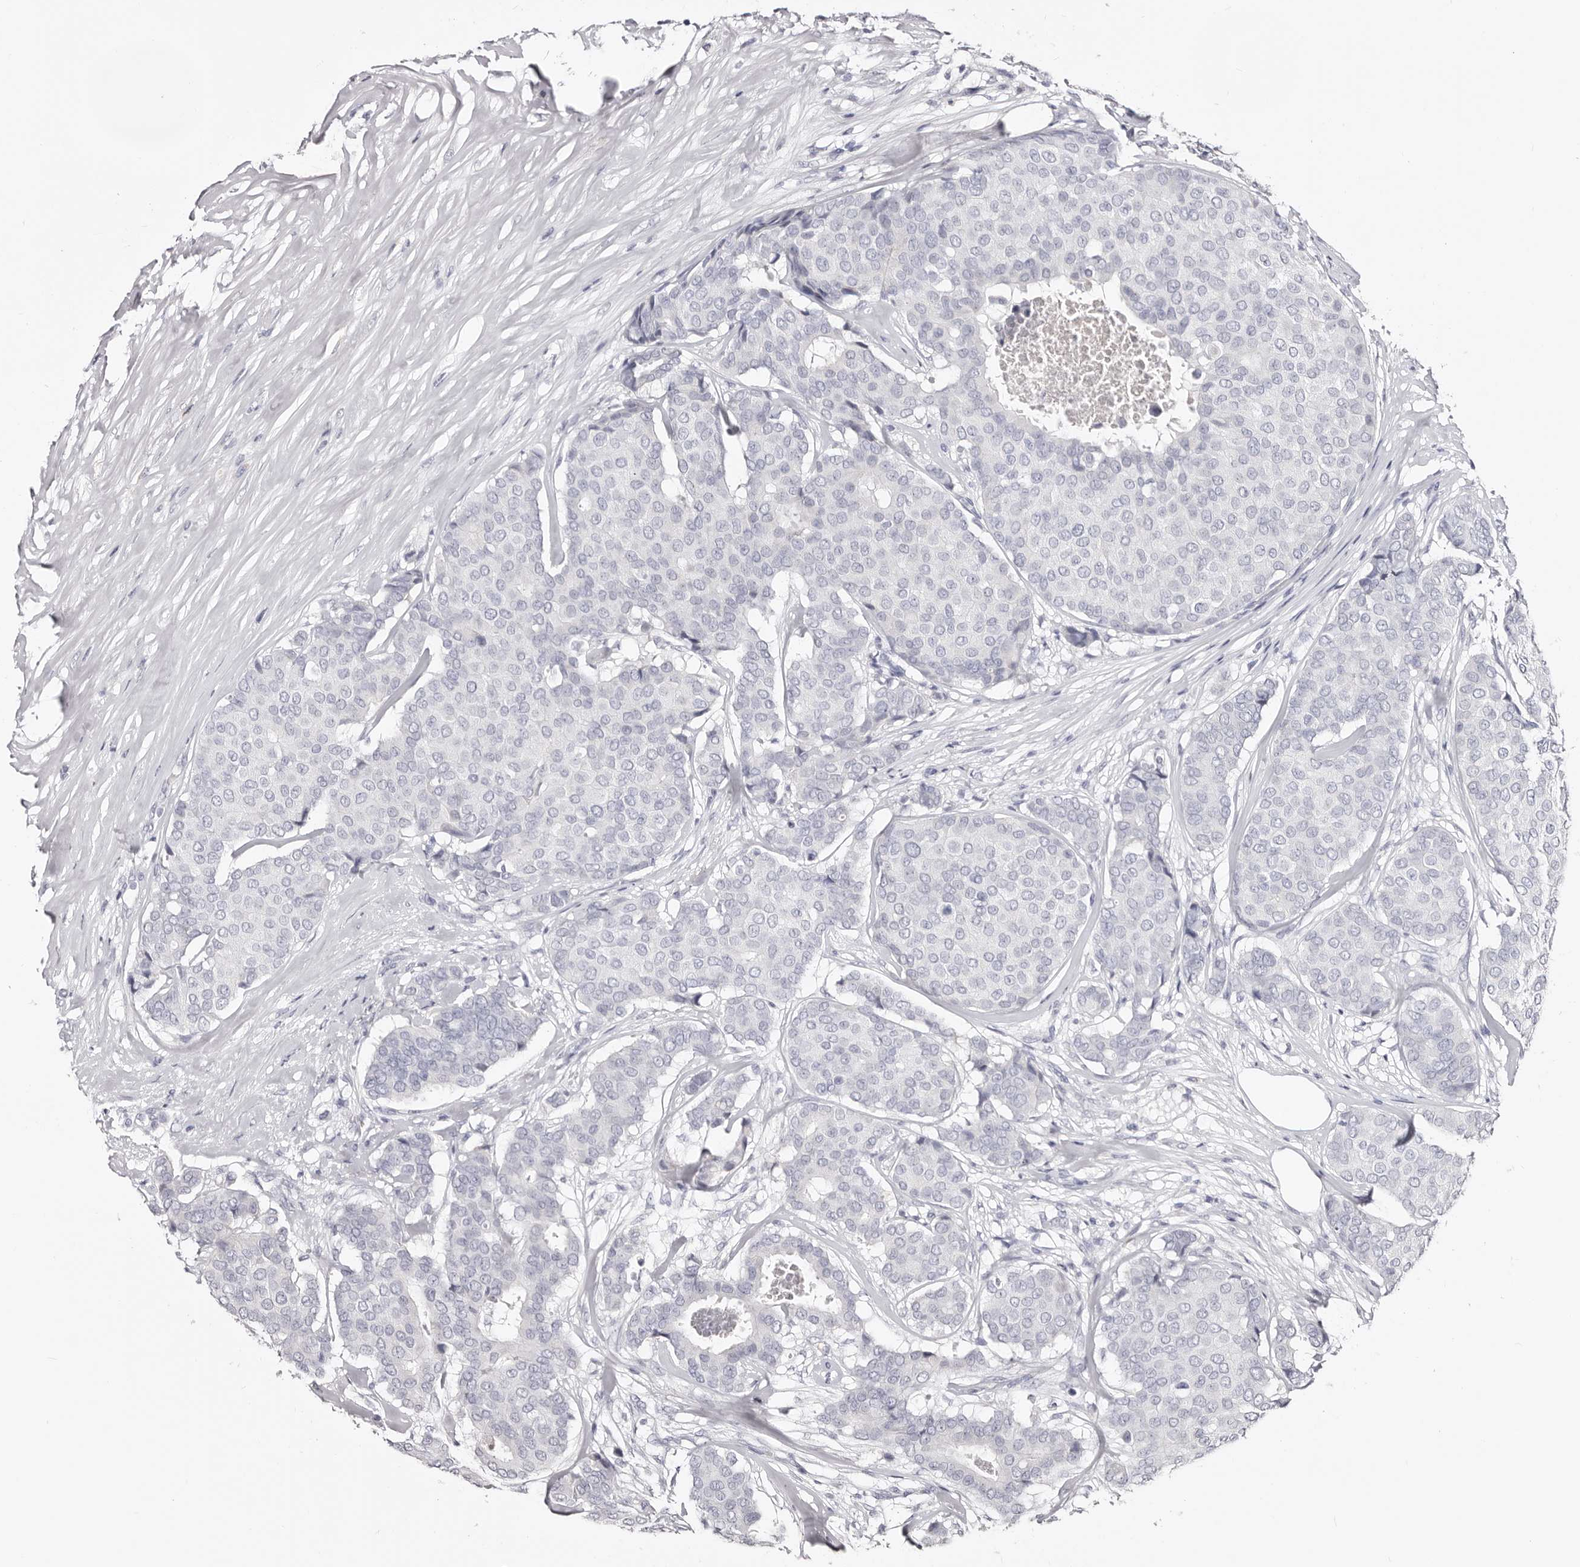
{"staining": {"intensity": "negative", "quantity": "none", "location": "none"}, "tissue": "breast cancer", "cell_type": "Tumor cells", "image_type": "cancer", "snomed": [{"axis": "morphology", "description": "Duct carcinoma"}, {"axis": "topography", "description": "Breast"}], "caption": "Tumor cells show no significant protein staining in breast cancer.", "gene": "AKNAD1", "patient": {"sex": "female", "age": 75}}